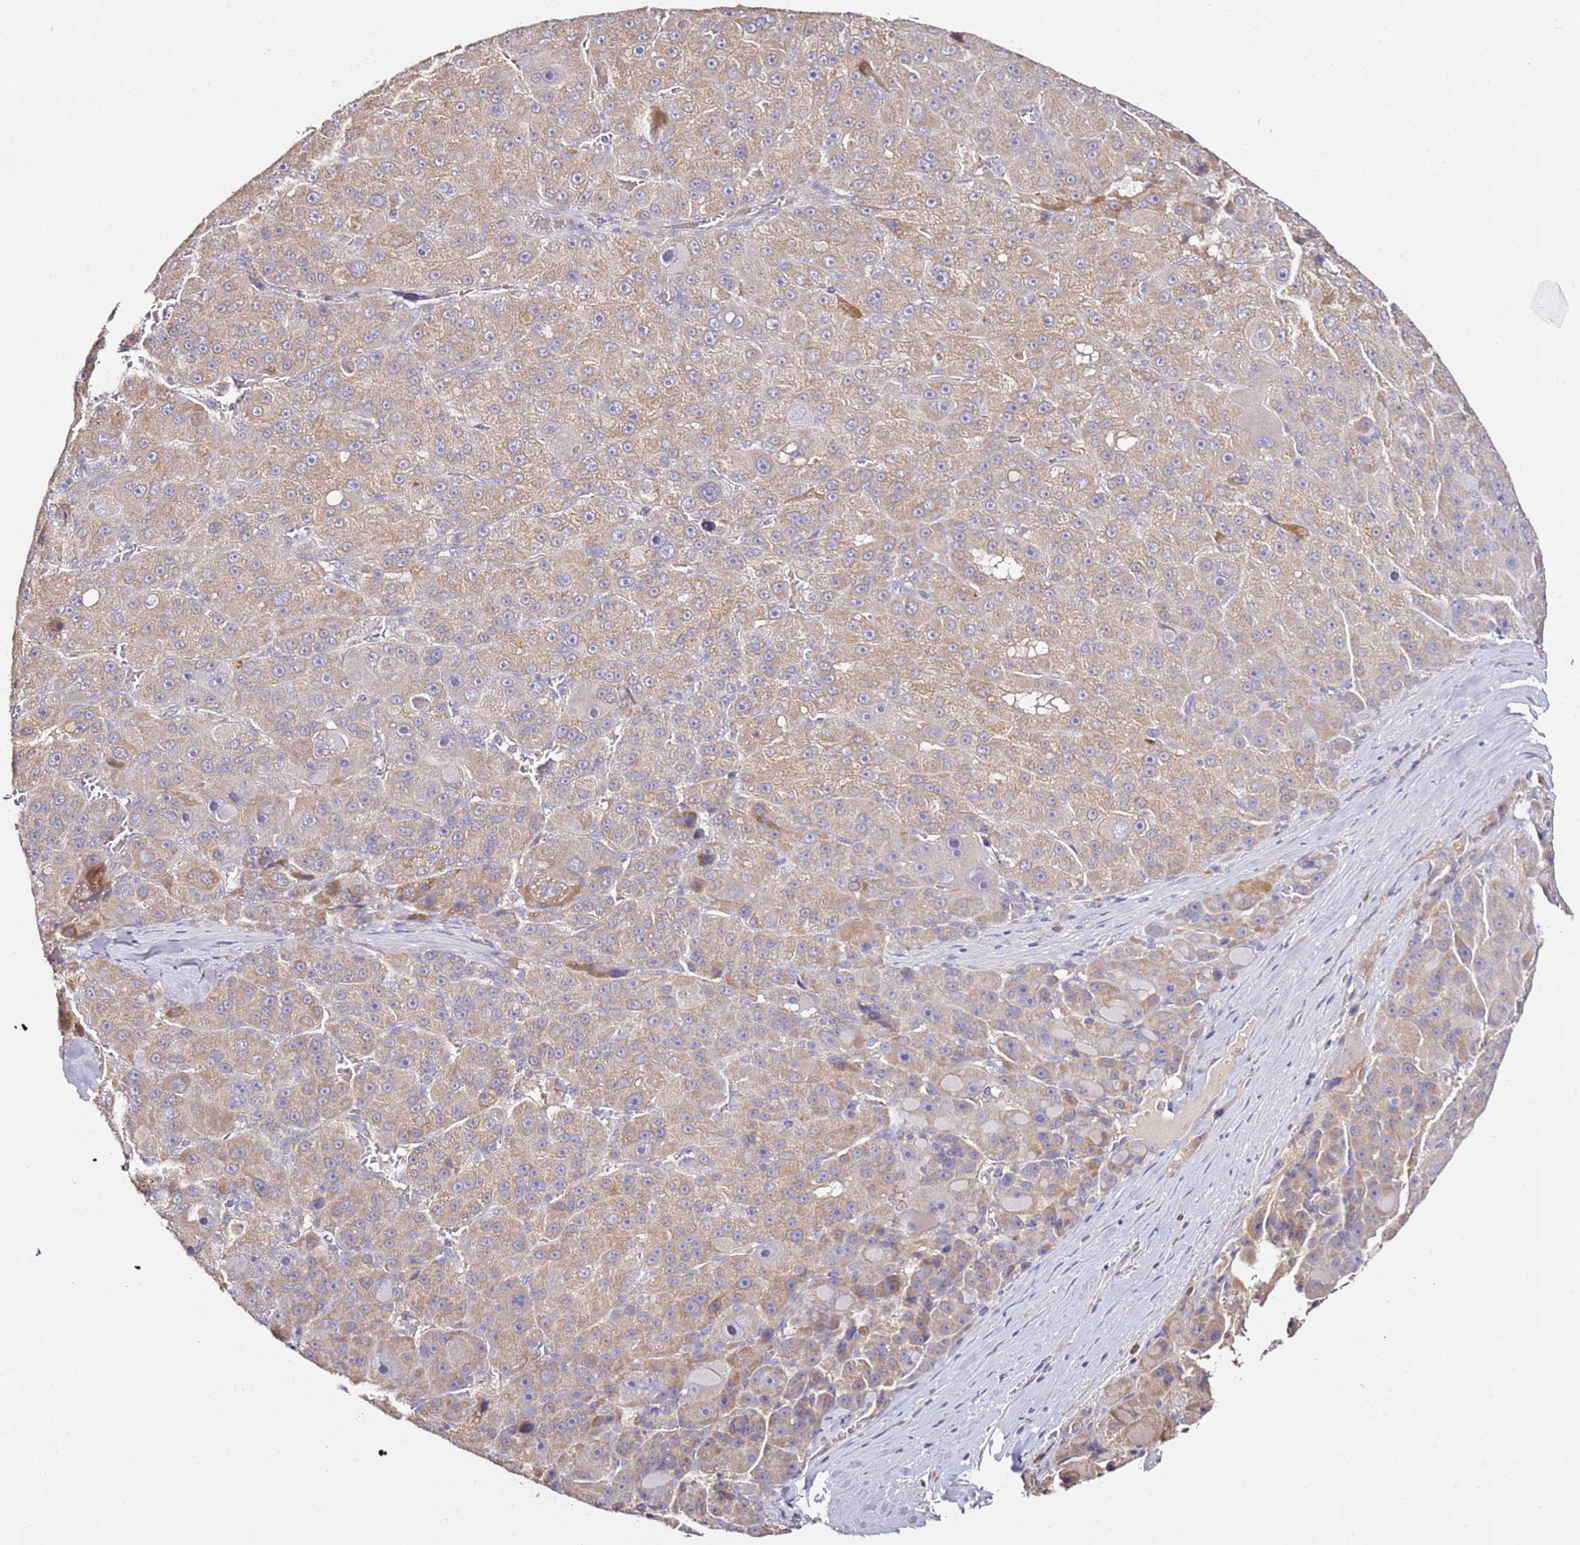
{"staining": {"intensity": "weak", "quantity": ">75%", "location": "cytoplasmic/membranous"}, "tissue": "liver cancer", "cell_type": "Tumor cells", "image_type": "cancer", "snomed": [{"axis": "morphology", "description": "Carcinoma, Hepatocellular, NOS"}, {"axis": "topography", "description": "Liver"}], "caption": "A micrograph of human liver cancer (hepatocellular carcinoma) stained for a protein shows weak cytoplasmic/membranous brown staining in tumor cells.", "gene": "OR2B11", "patient": {"sex": "male", "age": 76}}